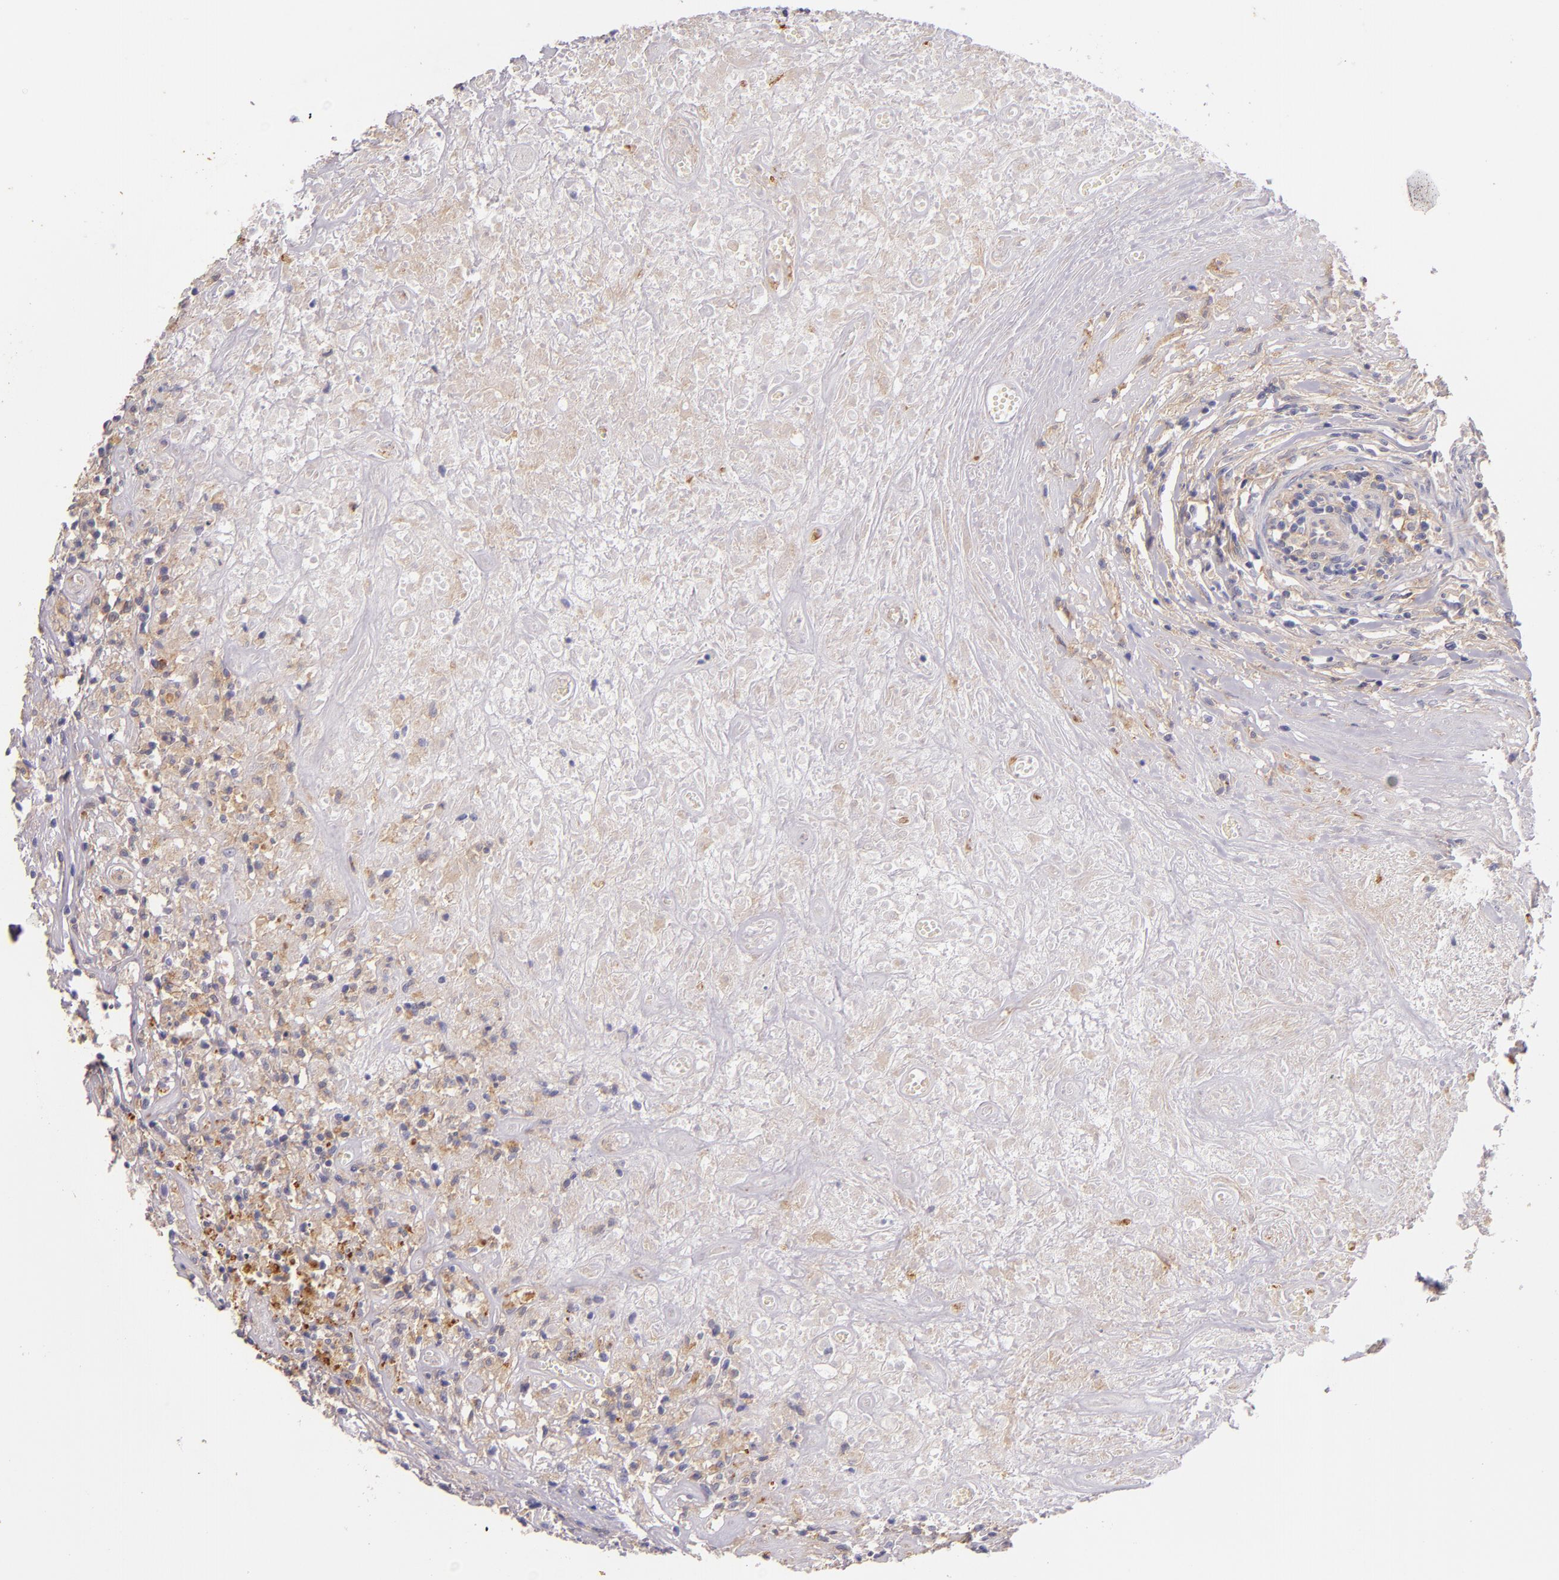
{"staining": {"intensity": "weak", "quantity": "<25%", "location": "cytoplasmic/membranous"}, "tissue": "lymphoma", "cell_type": "Tumor cells", "image_type": "cancer", "snomed": [{"axis": "morphology", "description": "Hodgkin's disease, NOS"}, {"axis": "topography", "description": "Lymph node"}], "caption": "DAB immunohistochemical staining of lymphoma reveals no significant staining in tumor cells. The staining is performed using DAB brown chromogen with nuclei counter-stained in using hematoxylin.", "gene": "C5AR1", "patient": {"sex": "male", "age": 46}}